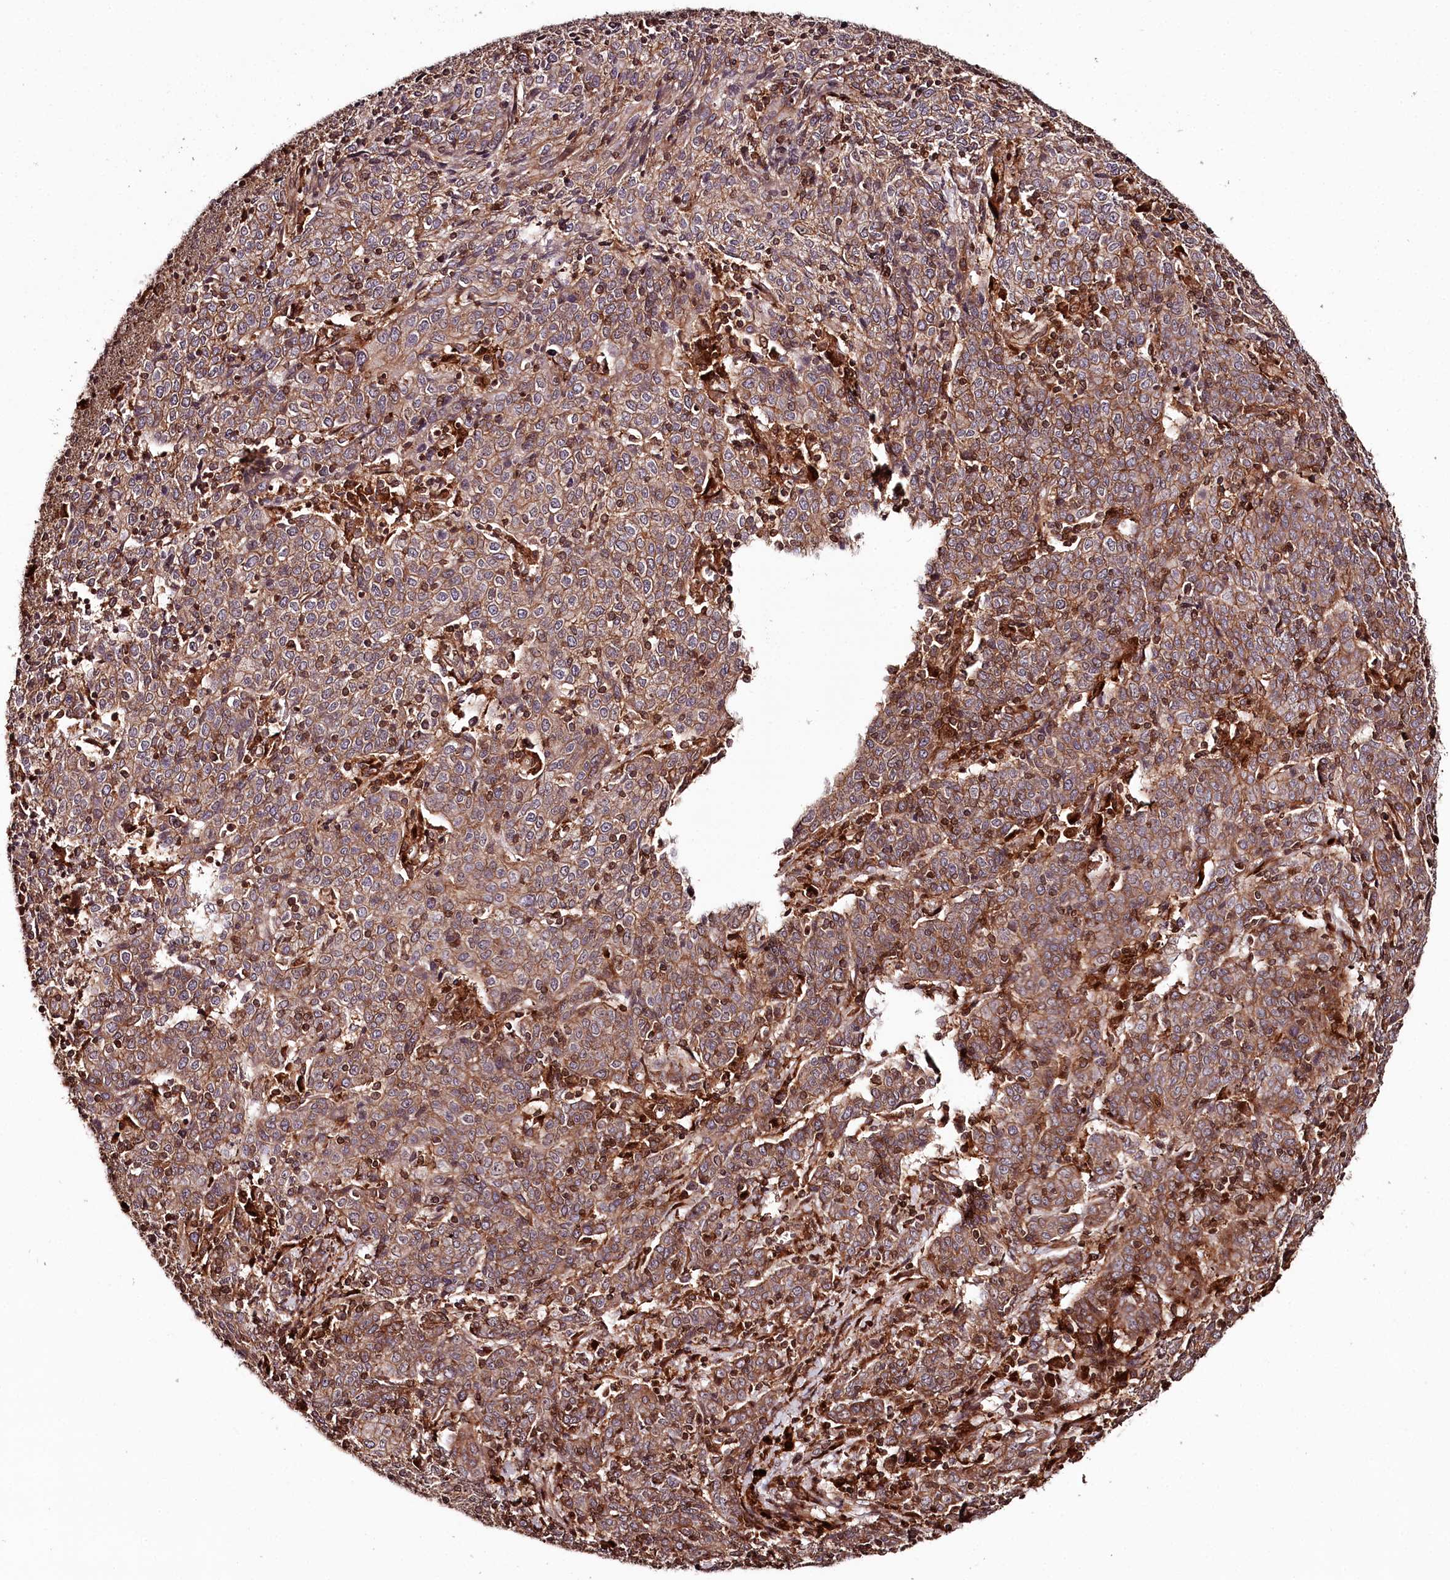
{"staining": {"intensity": "moderate", "quantity": ">75%", "location": "cytoplasmic/membranous"}, "tissue": "cervical cancer", "cell_type": "Tumor cells", "image_type": "cancer", "snomed": [{"axis": "morphology", "description": "Squamous cell carcinoma, NOS"}, {"axis": "topography", "description": "Cervix"}], "caption": "Cervical squamous cell carcinoma was stained to show a protein in brown. There is medium levels of moderate cytoplasmic/membranous staining in about >75% of tumor cells.", "gene": "KIF14", "patient": {"sex": "female", "age": 67}}